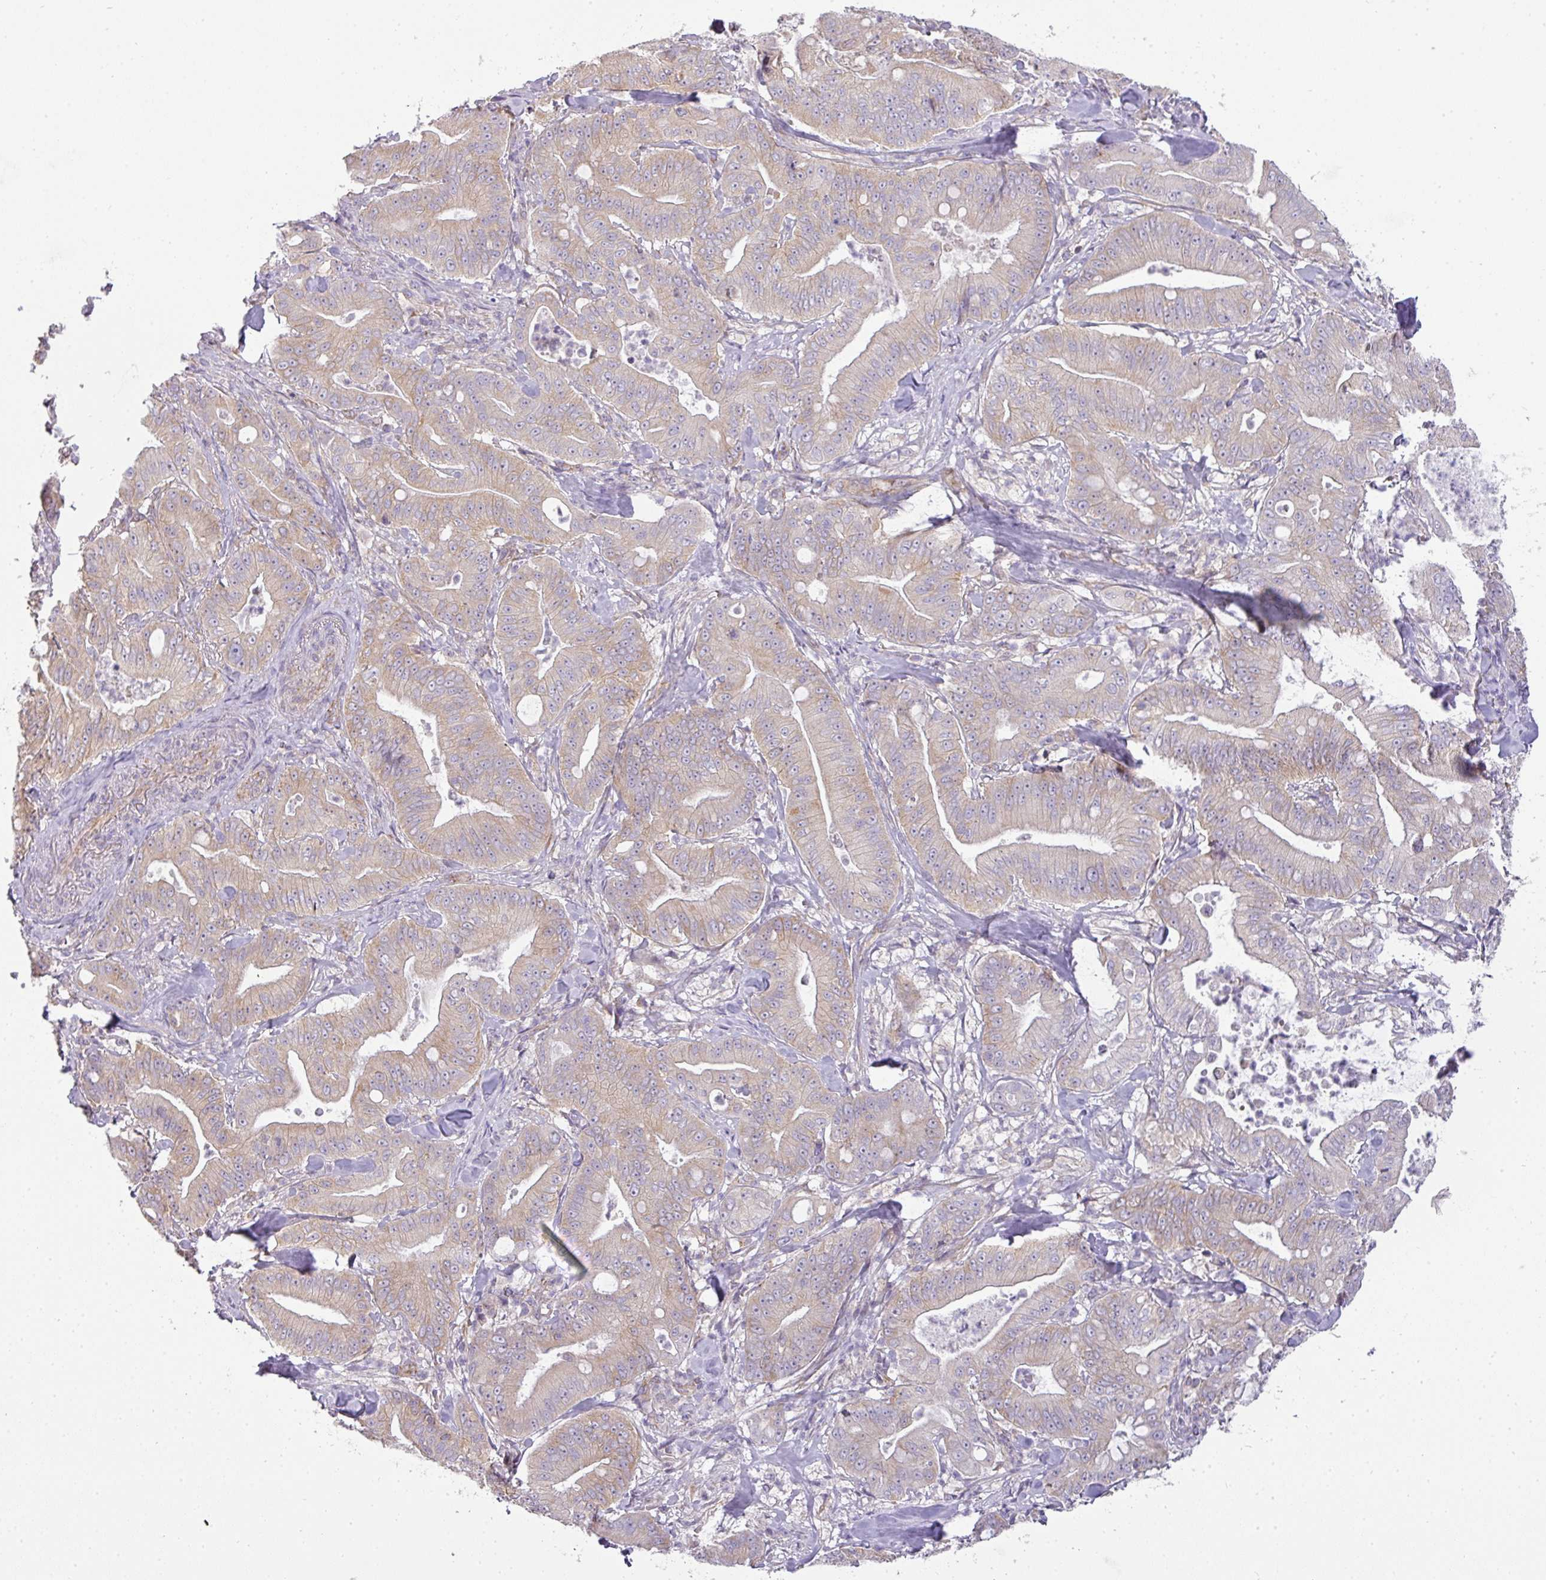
{"staining": {"intensity": "weak", "quantity": "25%-75%", "location": "cytoplasmic/membranous"}, "tissue": "pancreatic cancer", "cell_type": "Tumor cells", "image_type": "cancer", "snomed": [{"axis": "morphology", "description": "Adenocarcinoma, NOS"}, {"axis": "topography", "description": "Pancreas"}], "caption": "Human pancreatic adenocarcinoma stained with a protein marker demonstrates weak staining in tumor cells.", "gene": "ZNF211", "patient": {"sex": "male", "age": 71}}